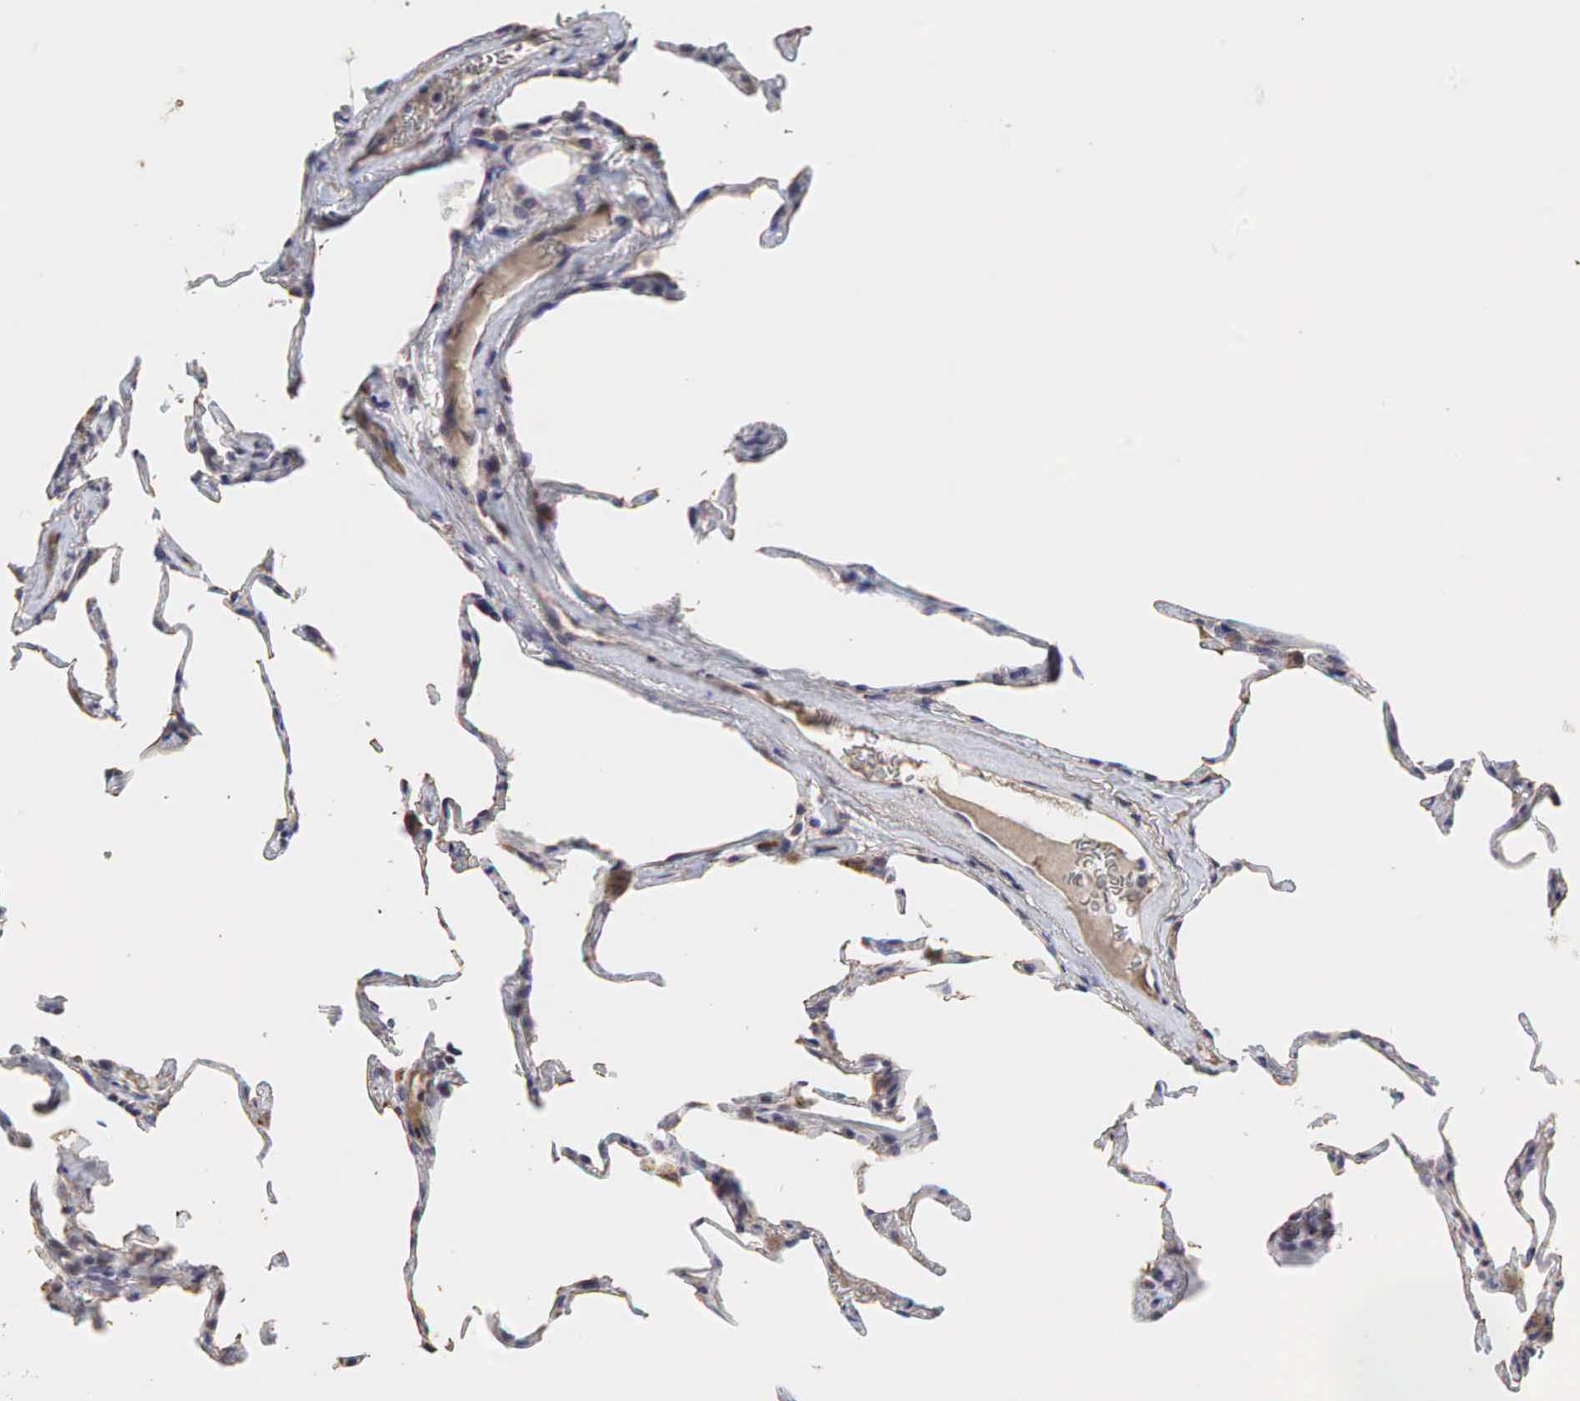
{"staining": {"intensity": "negative", "quantity": "none", "location": "none"}, "tissue": "lung", "cell_type": "Alveolar cells", "image_type": "normal", "snomed": [{"axis": "morphology", "description": "Normal tissue, NOS"}, {"axis": "topography", "description": "Lung"}], "caption": "Immunohistochemical staining of normal human lung exhibits no significant expression in alveolar cells. (DAB (3,3'-diaminobenzidine) immunohistochemistry (IHC), high magnification).", "gene": "DKC1", "patient": {"sex": "female", "age": 75}}